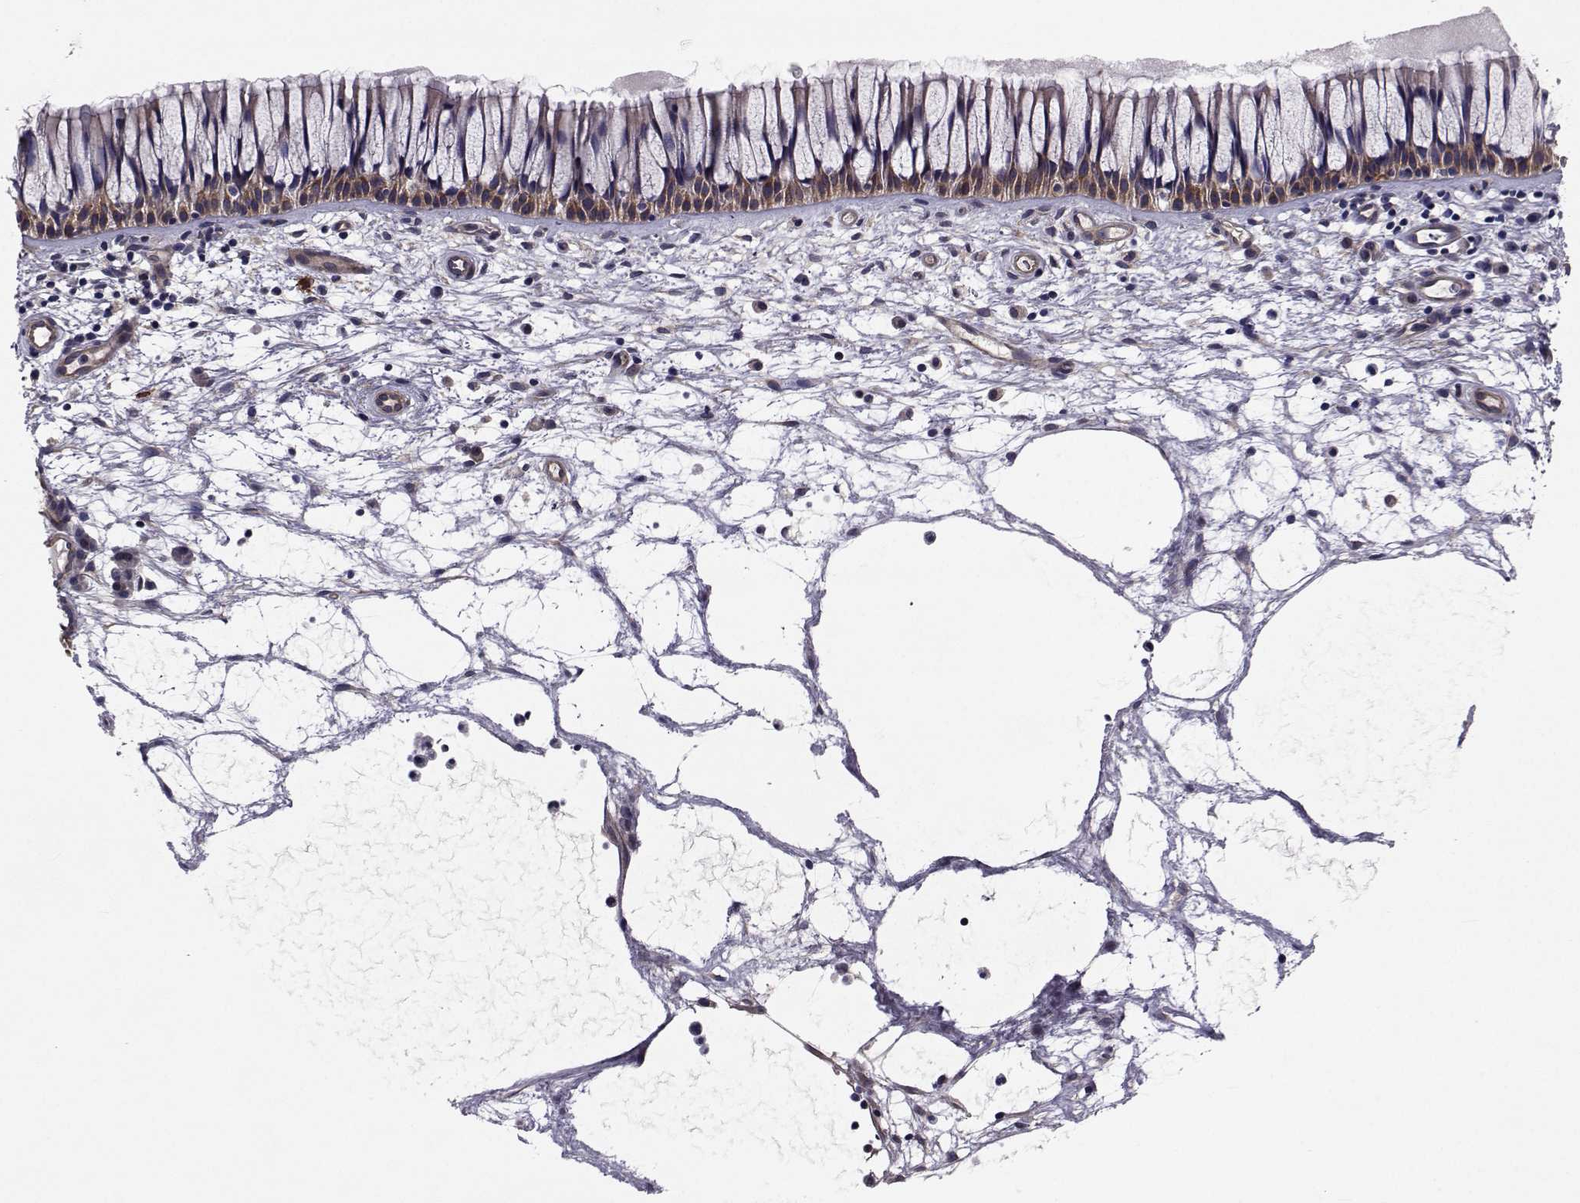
{"staining": {"intensity": "moderate", "quantity": "25%-75%", "location": "cytoplasmic/membranous"}, "tissue": "nasopharynx", "cell_type": "Respiratory epithelial cells", "image_type": "normal", "snomed": [{"axis": "morphology", "description": "Normal tissue, NOS"}, {"axis": "topography", "description": "Nasopharynx"}], "caption": "Immunohistochemistry (IHC) photomicrograph of benign nasopharynx stained for a protein (brown), which exhibits medium levels of moderate cytoplasmic/membranous staining in approximately 25%-75% of respiratory epithelial cells.", "gene": "TRIP10", "patient": {"sex": "male", "age": 51}}